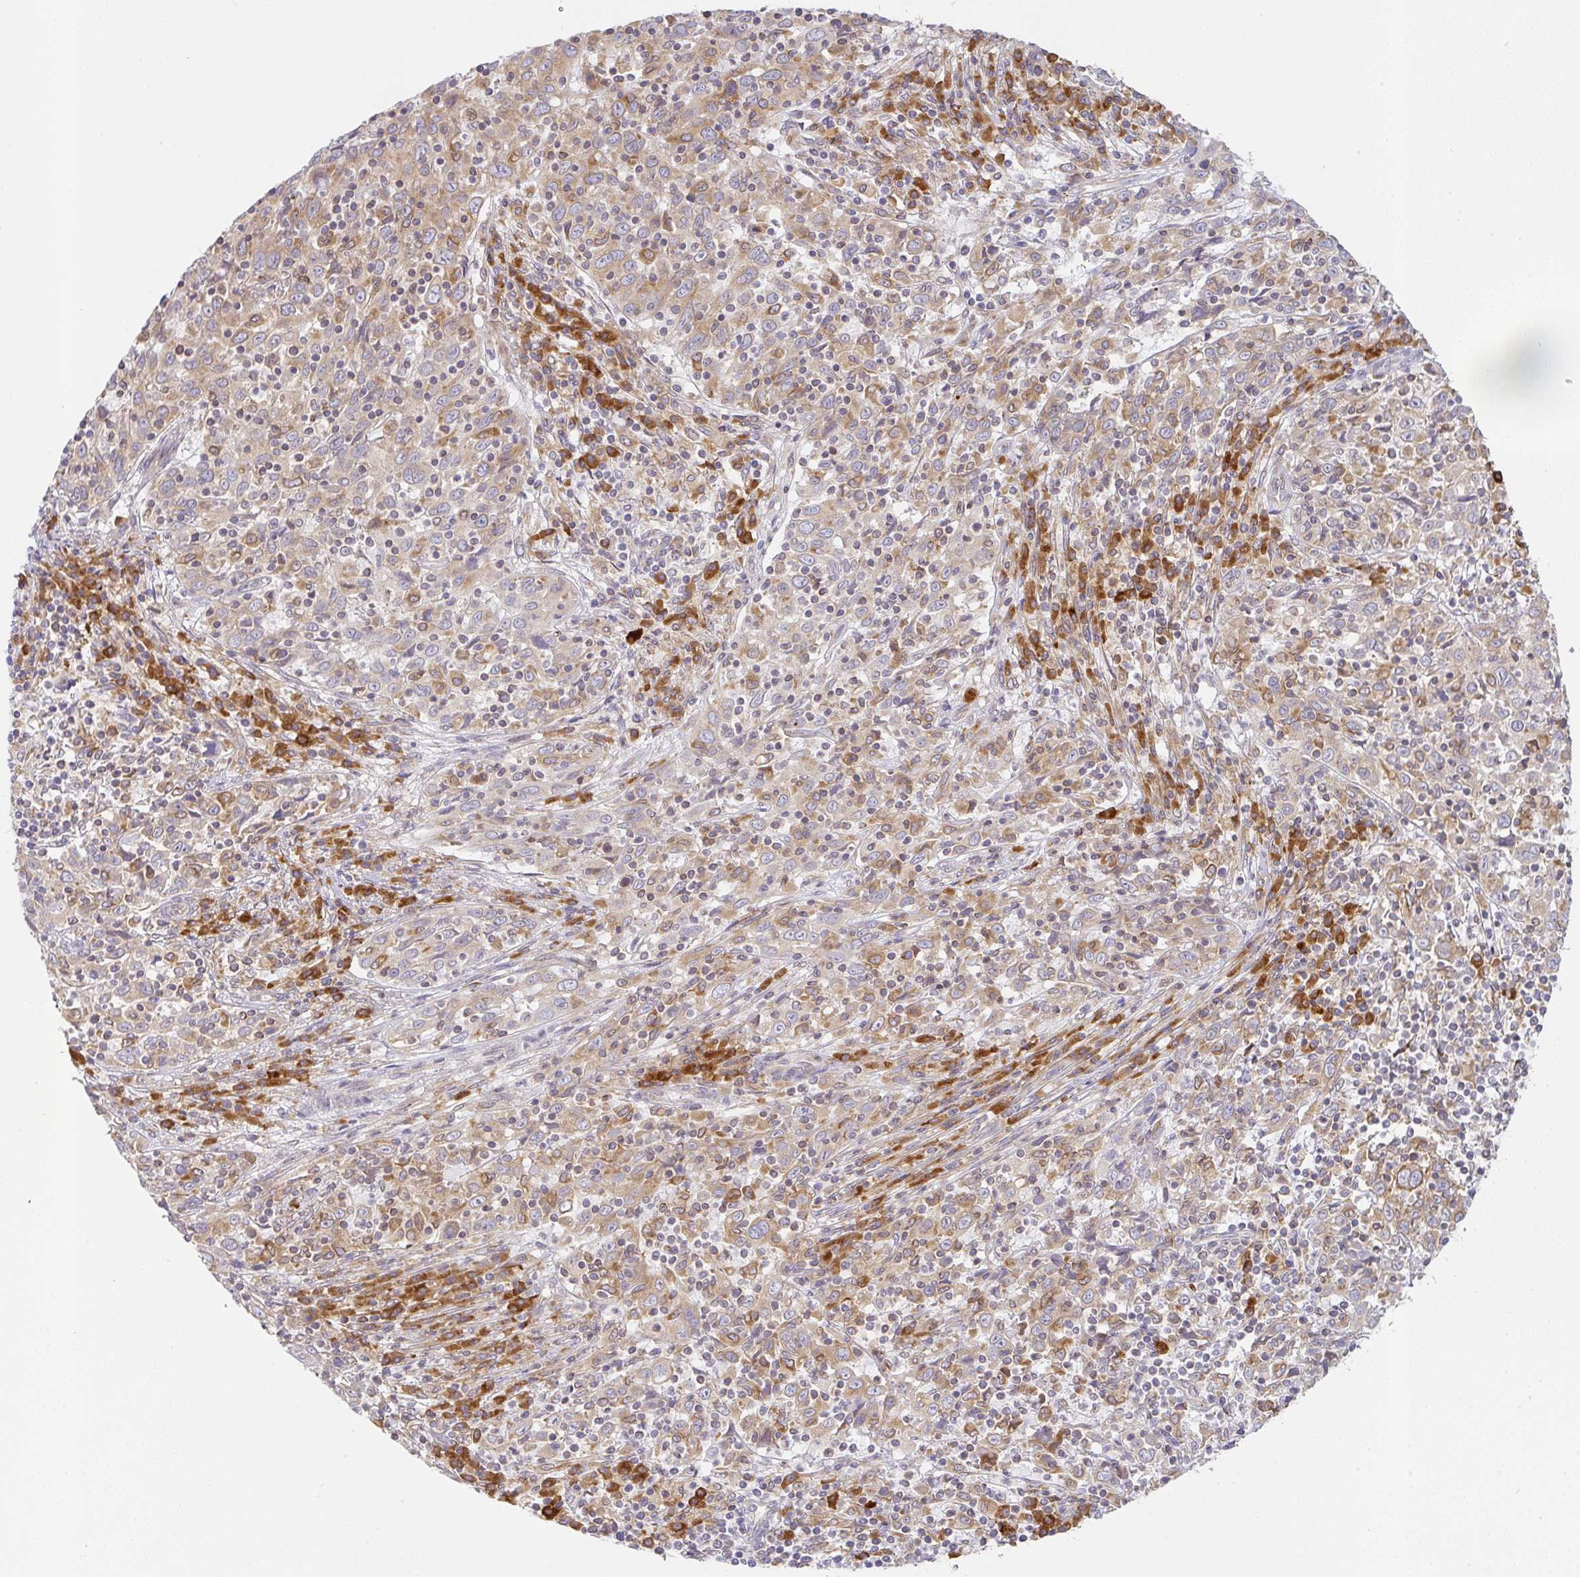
{"staining": {"intensity": "moderate", "quantity": "25%-75%", "location": "cytoplasmic/membranous"}, "tissue": "cervical cancer", "cell_type": "Tumor cells", "image_type": "cancer", "snomed": [{"axis": "morphology", "description": "Squamous cell carcinoma, NOS"}, {"axis": "topography", "description": "Cervix"}], "caption": "This is a micrograph of immunohistochemistry (IHC) staining of cervical squamous cell carcinoma, which shows moderate positivity in the cytoplasmic/membranous of tumor cells.", "gene": "DERL2", "patient": {"sex": "female", "age": 46}}